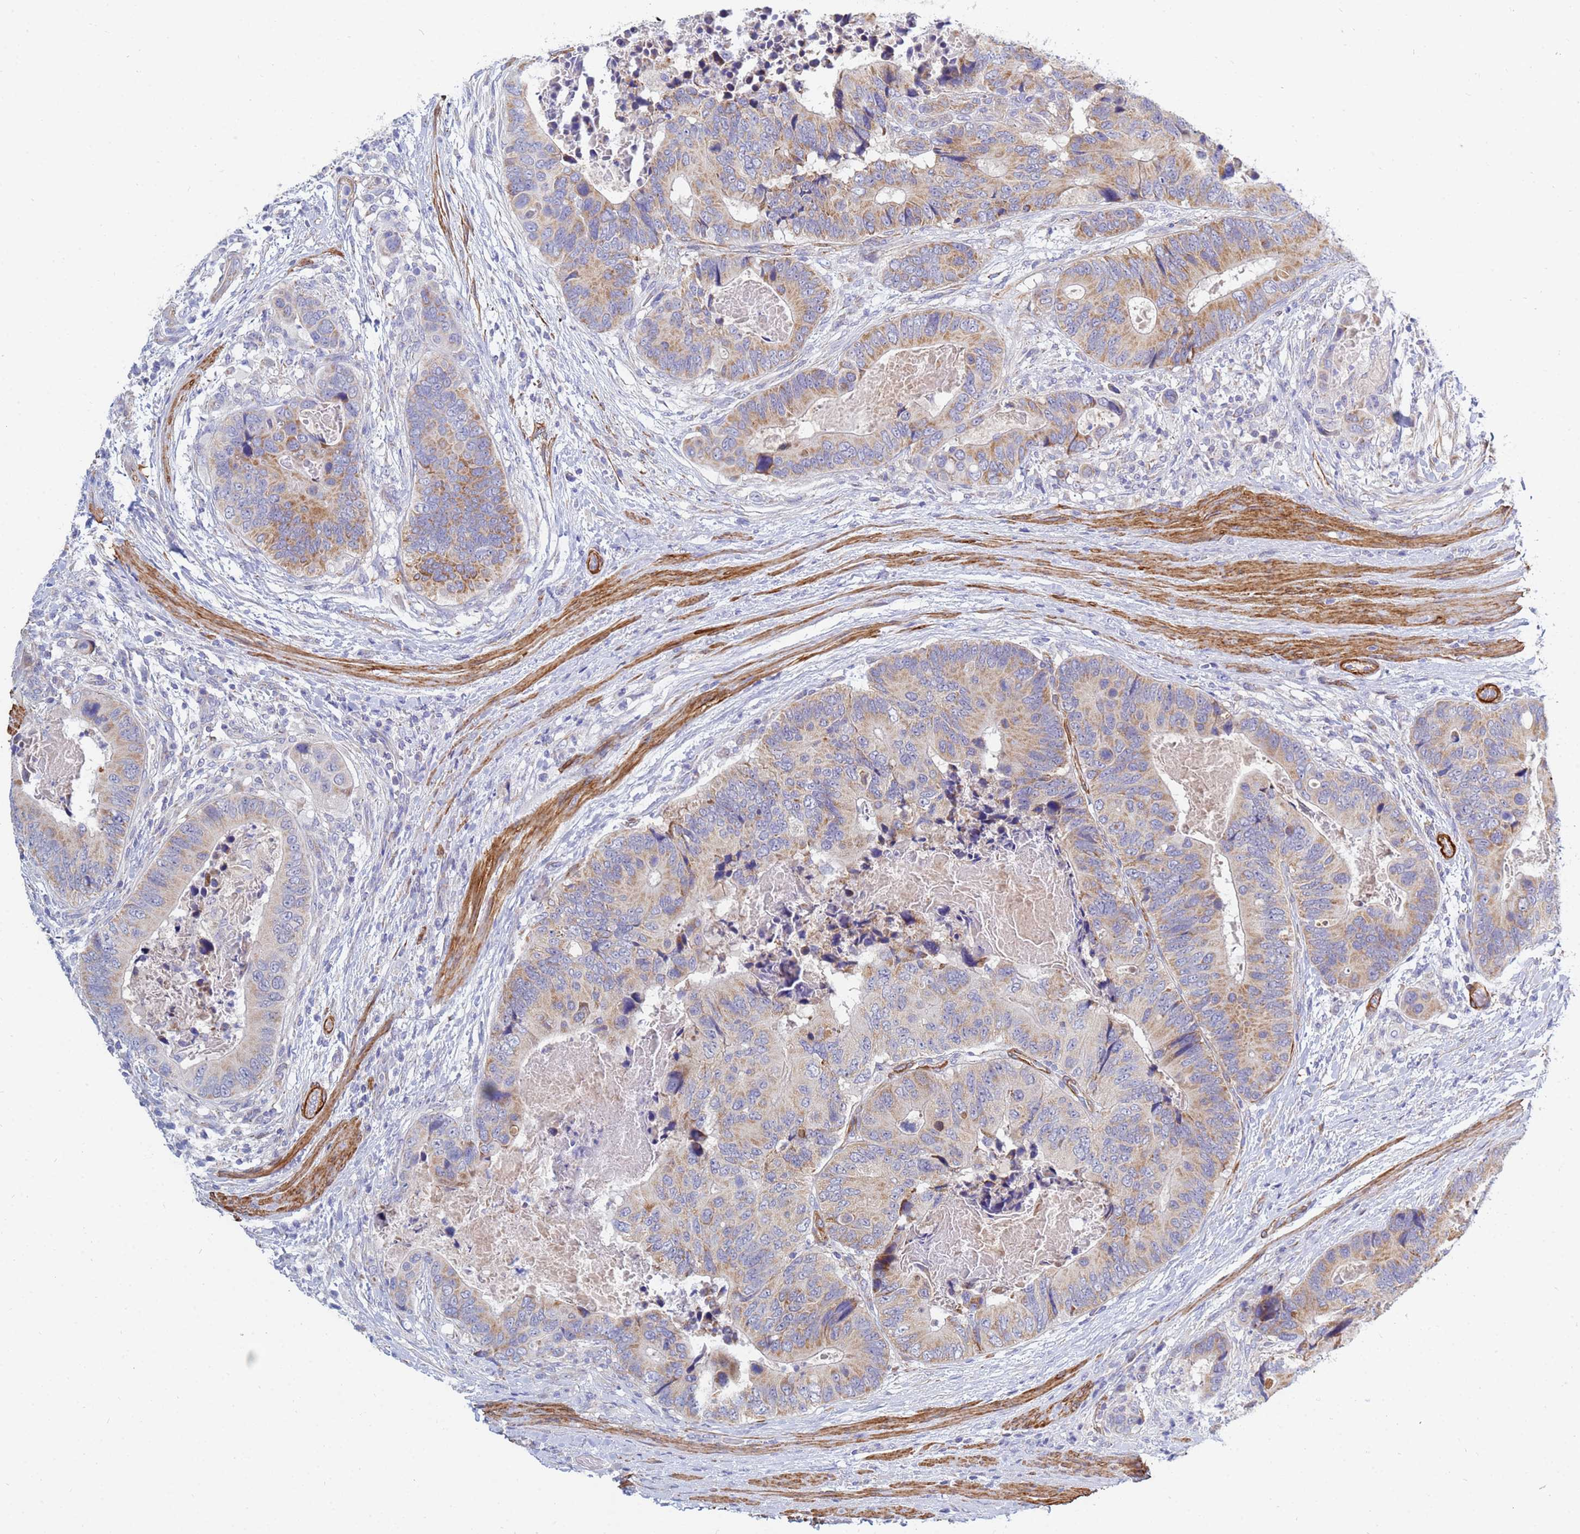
{"staining": {"intensity": "moderate", "quantity": ">75%", "location": "cytoplasmic/membranous"}, "tissue": "colorectal cancer", "cell_type": "Tumor cells", "image_type": "cancer", "snomed": [{"axis": "morphology", "description": "Adenocarcinoma, NOS"}, {"axis": "topography", "description": "Colon"}], "caption": "Colorectal cancer stained for a protein displays moderate cytoplasmic/membranous positivity in tumor cells.", "gene": "SDR39U1", "patient": {"sex": "male", "age": 84}}